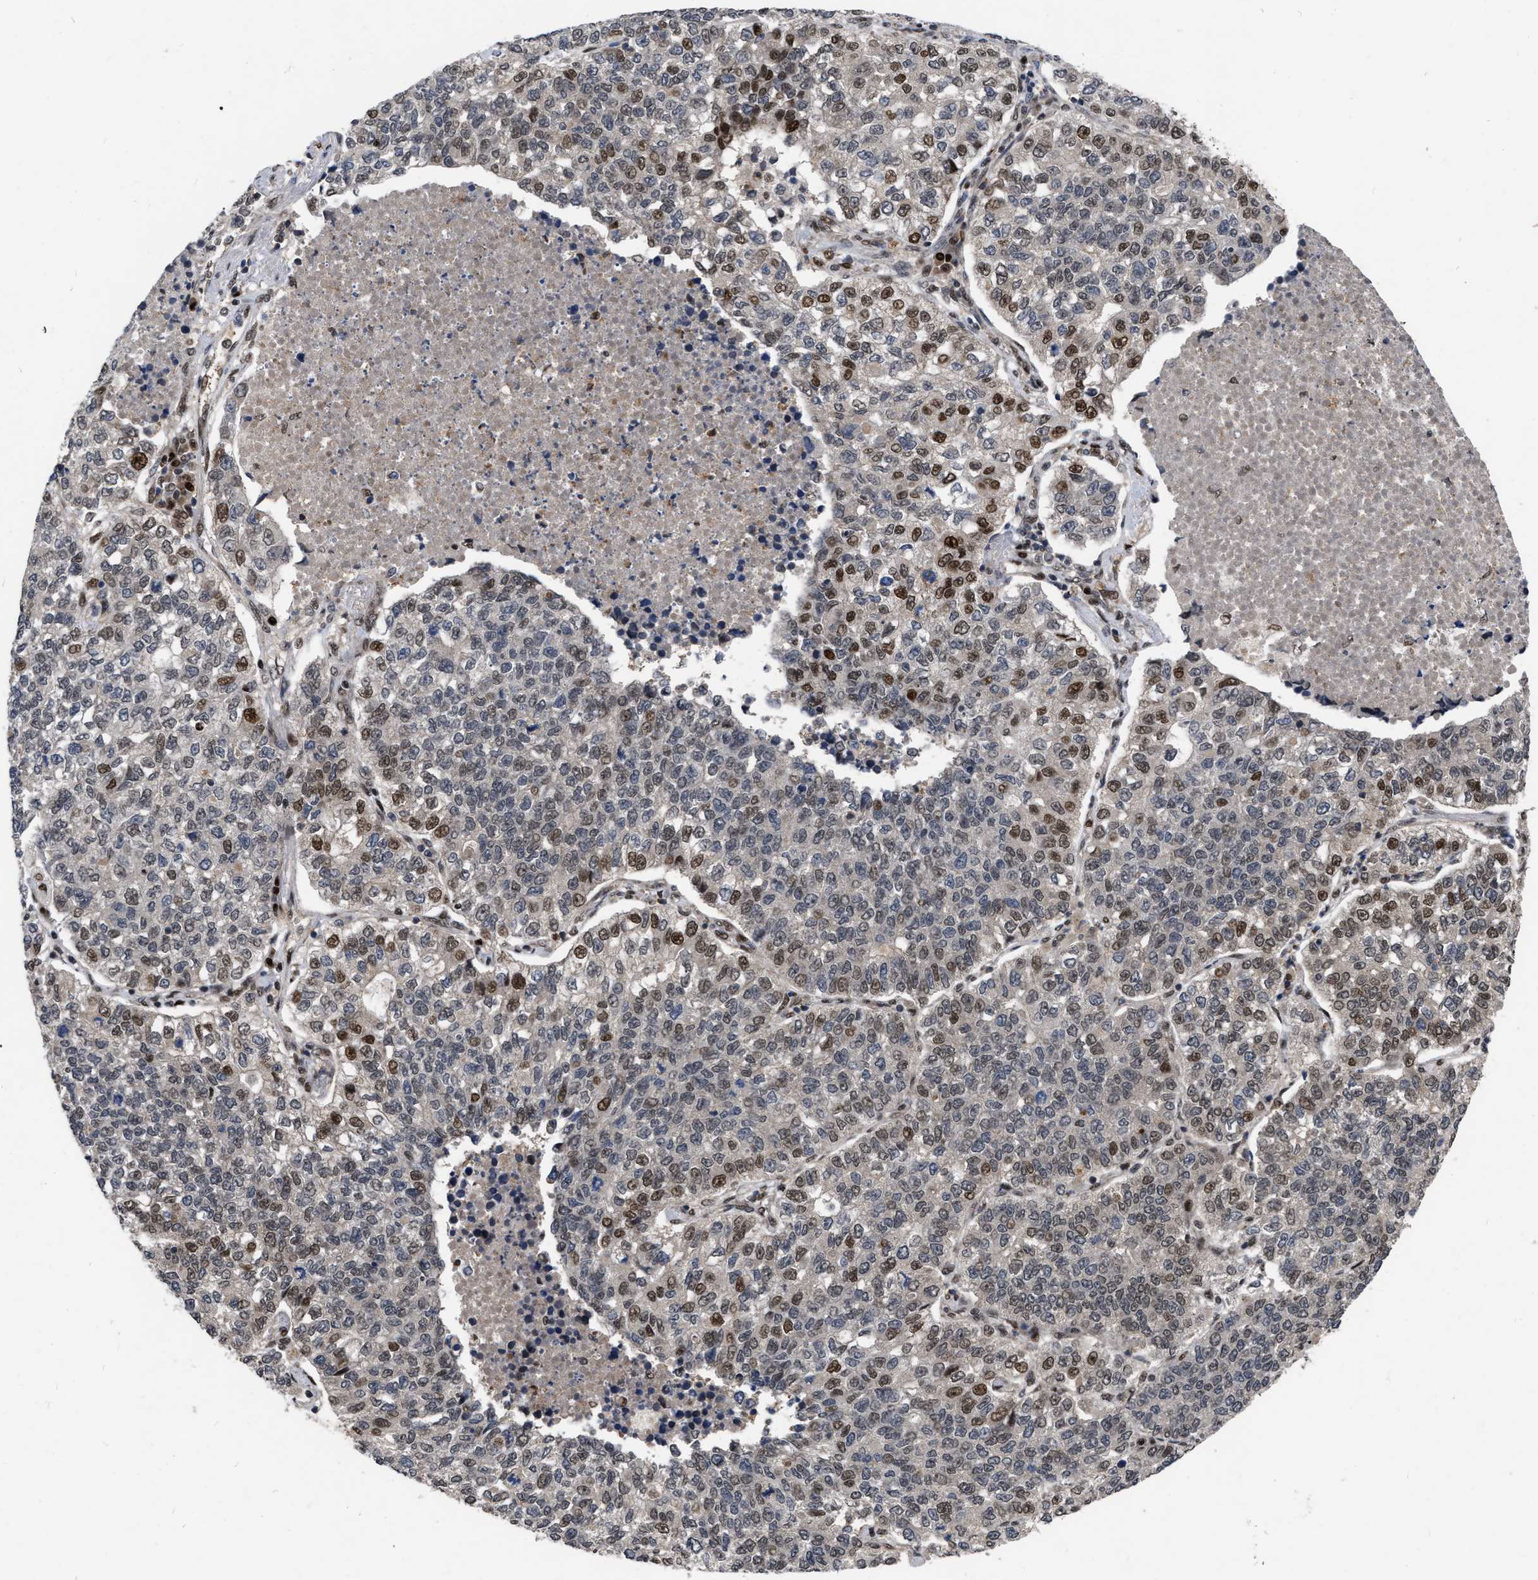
{"staining": {"intensity": "strong", "quantity": "<25%", "location": "nuclear"}, "tissue": "lung cancer", "cell_type": "Tumor cells", "image_type": "cancer", "snomed": [{"axis": "morphology", "description": "Adenocarcinoma, NOS"}, {"axis": "topography", "description": "Lung"}], "caption": "Tumor cells exhibit medium levels of strong nuclear positivity in about <25% of cells in human lung cancer. The protein of interest is stained brown, and the nuclei are stained in blue (DAB (3,3'-diaminobenzidine) IHC with brightfield microscopy, high magnification).", "gene": "MDM4", "patient": {"sex": "male", "age": 49}}